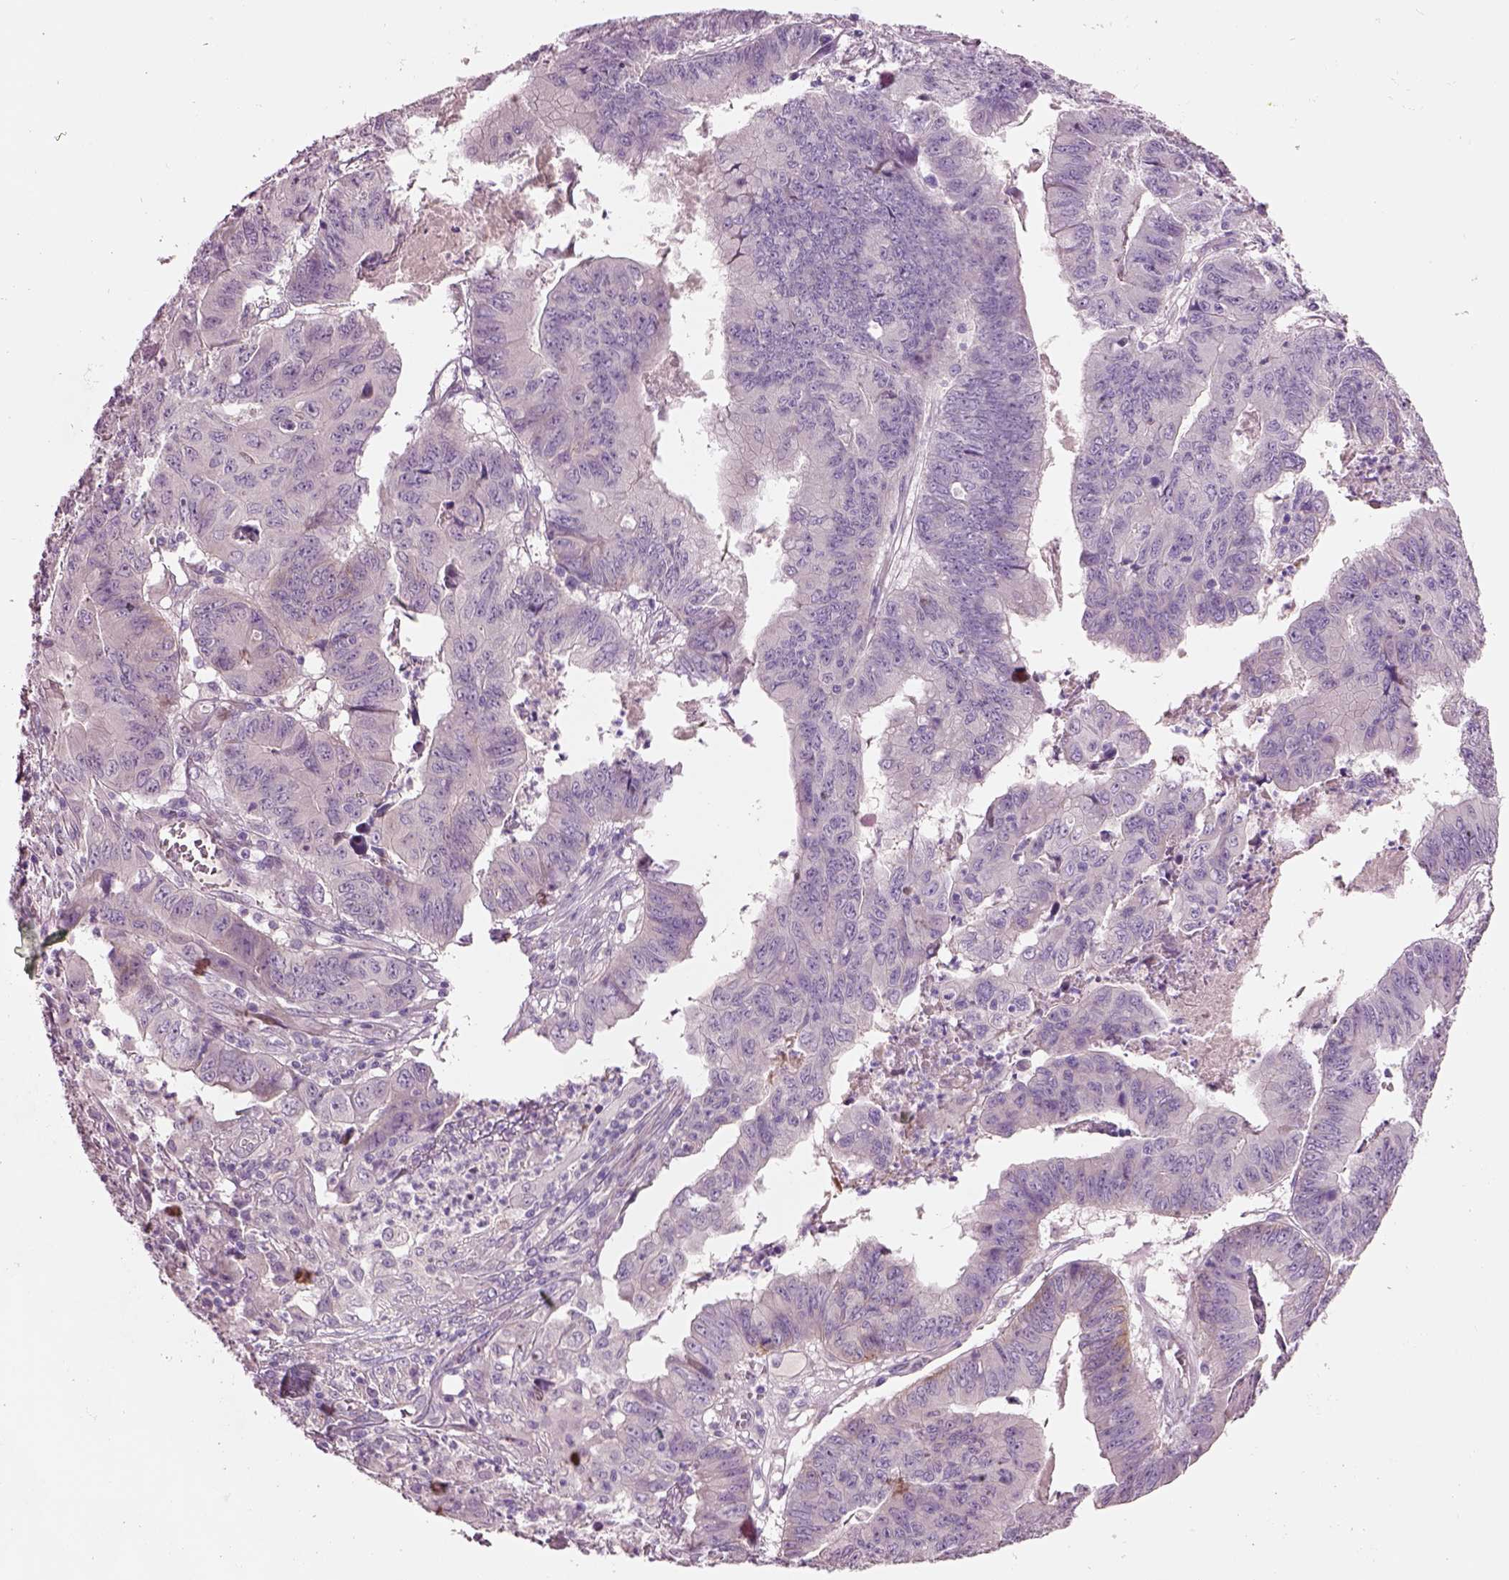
{"staining": {"intensity": "negative", "quantity": "none", "location": "none"}, "tissue": "stomach cancer", "cell_type": "Tumor cells", "image_type": "cancer", "snomed": [{"axis": "morphology", "description": "Adenocarcinoma, NOS"}, {"axis": "topography", "description": "Stomach, lower"}], "caption": "DAB (3,3'-diaminobenzidine) immunohistochemical staining of human adenocarcinoma (stomach) demonstrates no significant positivity in tumor cells. The staining was performed using DAB to visualize the protein expression in brown, while the nuclei were stained in blue with hematoxylin (Magnification: 20x).", "gene": "PLPP7", "patient": {"sex": "male", "age": 77}}